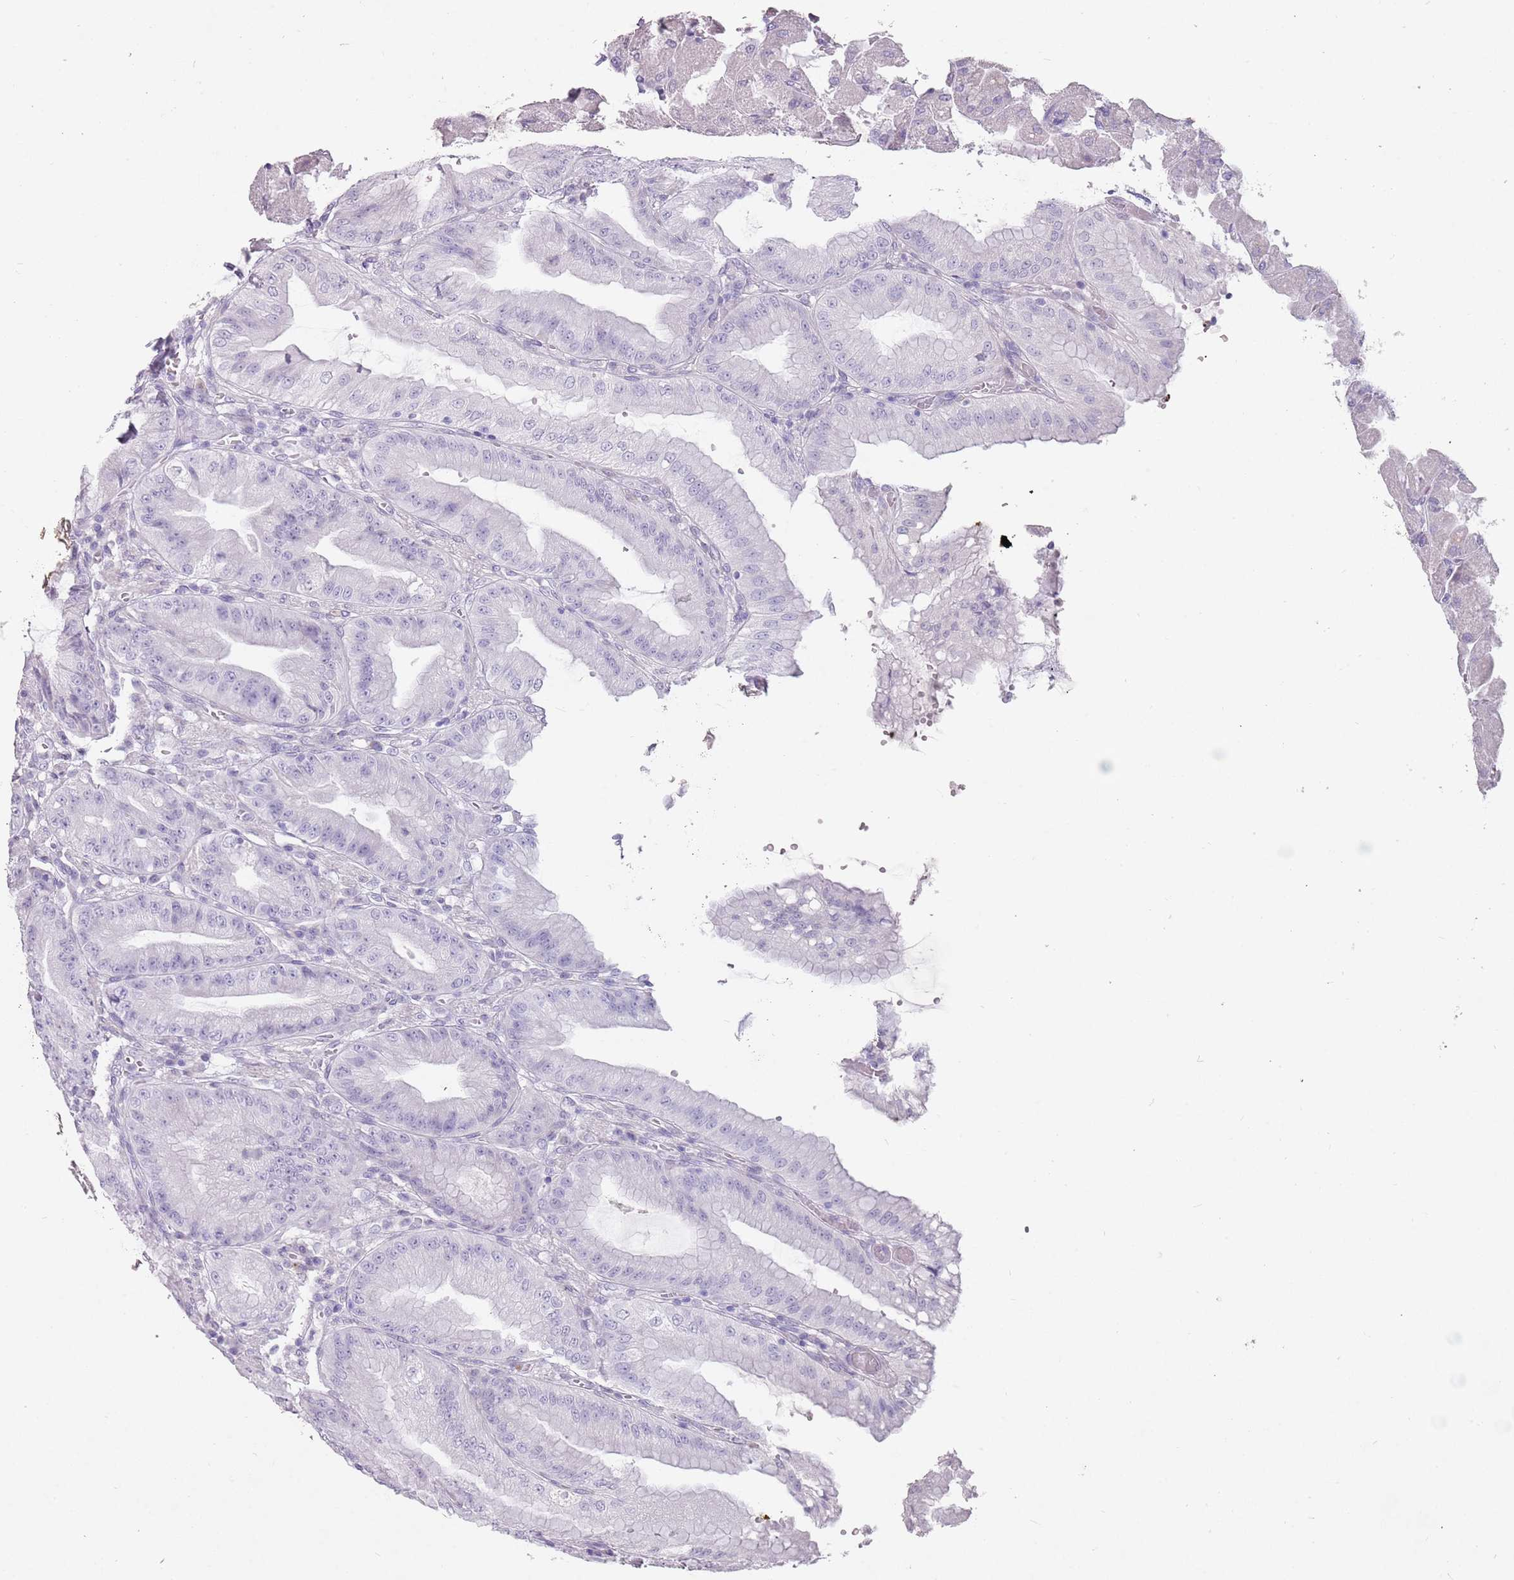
{"staining": {"intensity": "negative", "quantity": "none", "location": "none"}, "tissue": "stomach", "cell_type": "Glandular cells", "image_type": "normal", "snomed": [{"axis": "morphology", "description": "Normal tissue, NOS"}, {"axis": "topography", "description": "Stomach, upper"}, {"axis": "topography", "description": "Stomach, lower"}], "caption": "Immunohistochemical staining of unremarkable stomach displays no significant expression in glandular cells.", "gene": "DDX4", "patient": {"sex": "male", "age": 71}}